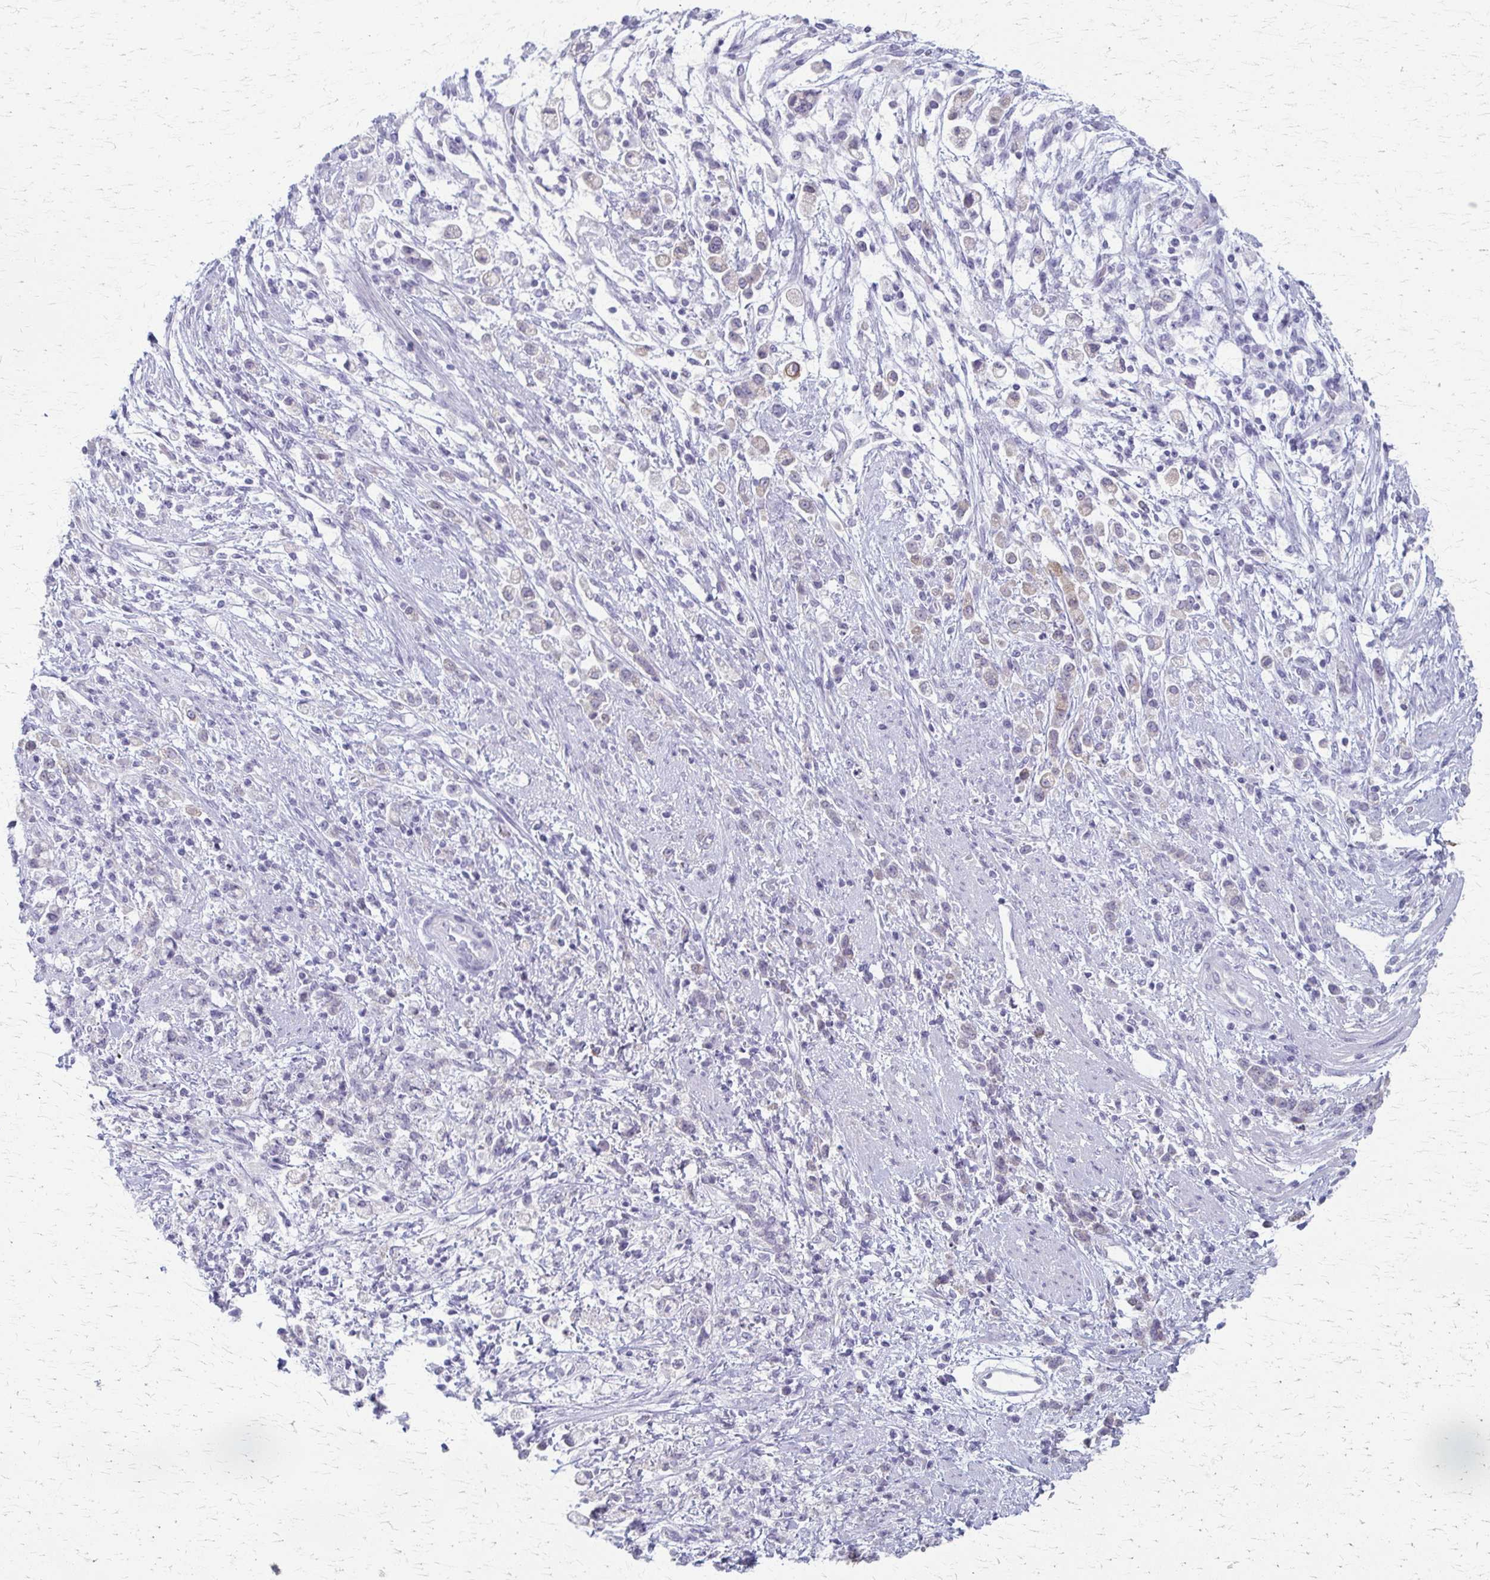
{"staining": {"intensity": "negative", "quantity": "none", "location": "none"}, "tissue": "stomach cancer", "cell_type": "Tumor cells", "image_type": "cancer", "snomed": [{"axis": "morphology", "description": "Adenocarcinoma, NOS"}, {"axis": "topography", "description": "Stomach"}], "caption": "Immunohistochemical staining of human stomach cancer (adenocarcinoma) reveals no significant expression in tumor cells. The staining was performed using DAB to visualize the protein expression in brown, while the nuclei were stained in blue with hematoxylin (Magnification: 20x).", "gene": "CYB5A", "patient": {"sex": "female", "age": 60}}